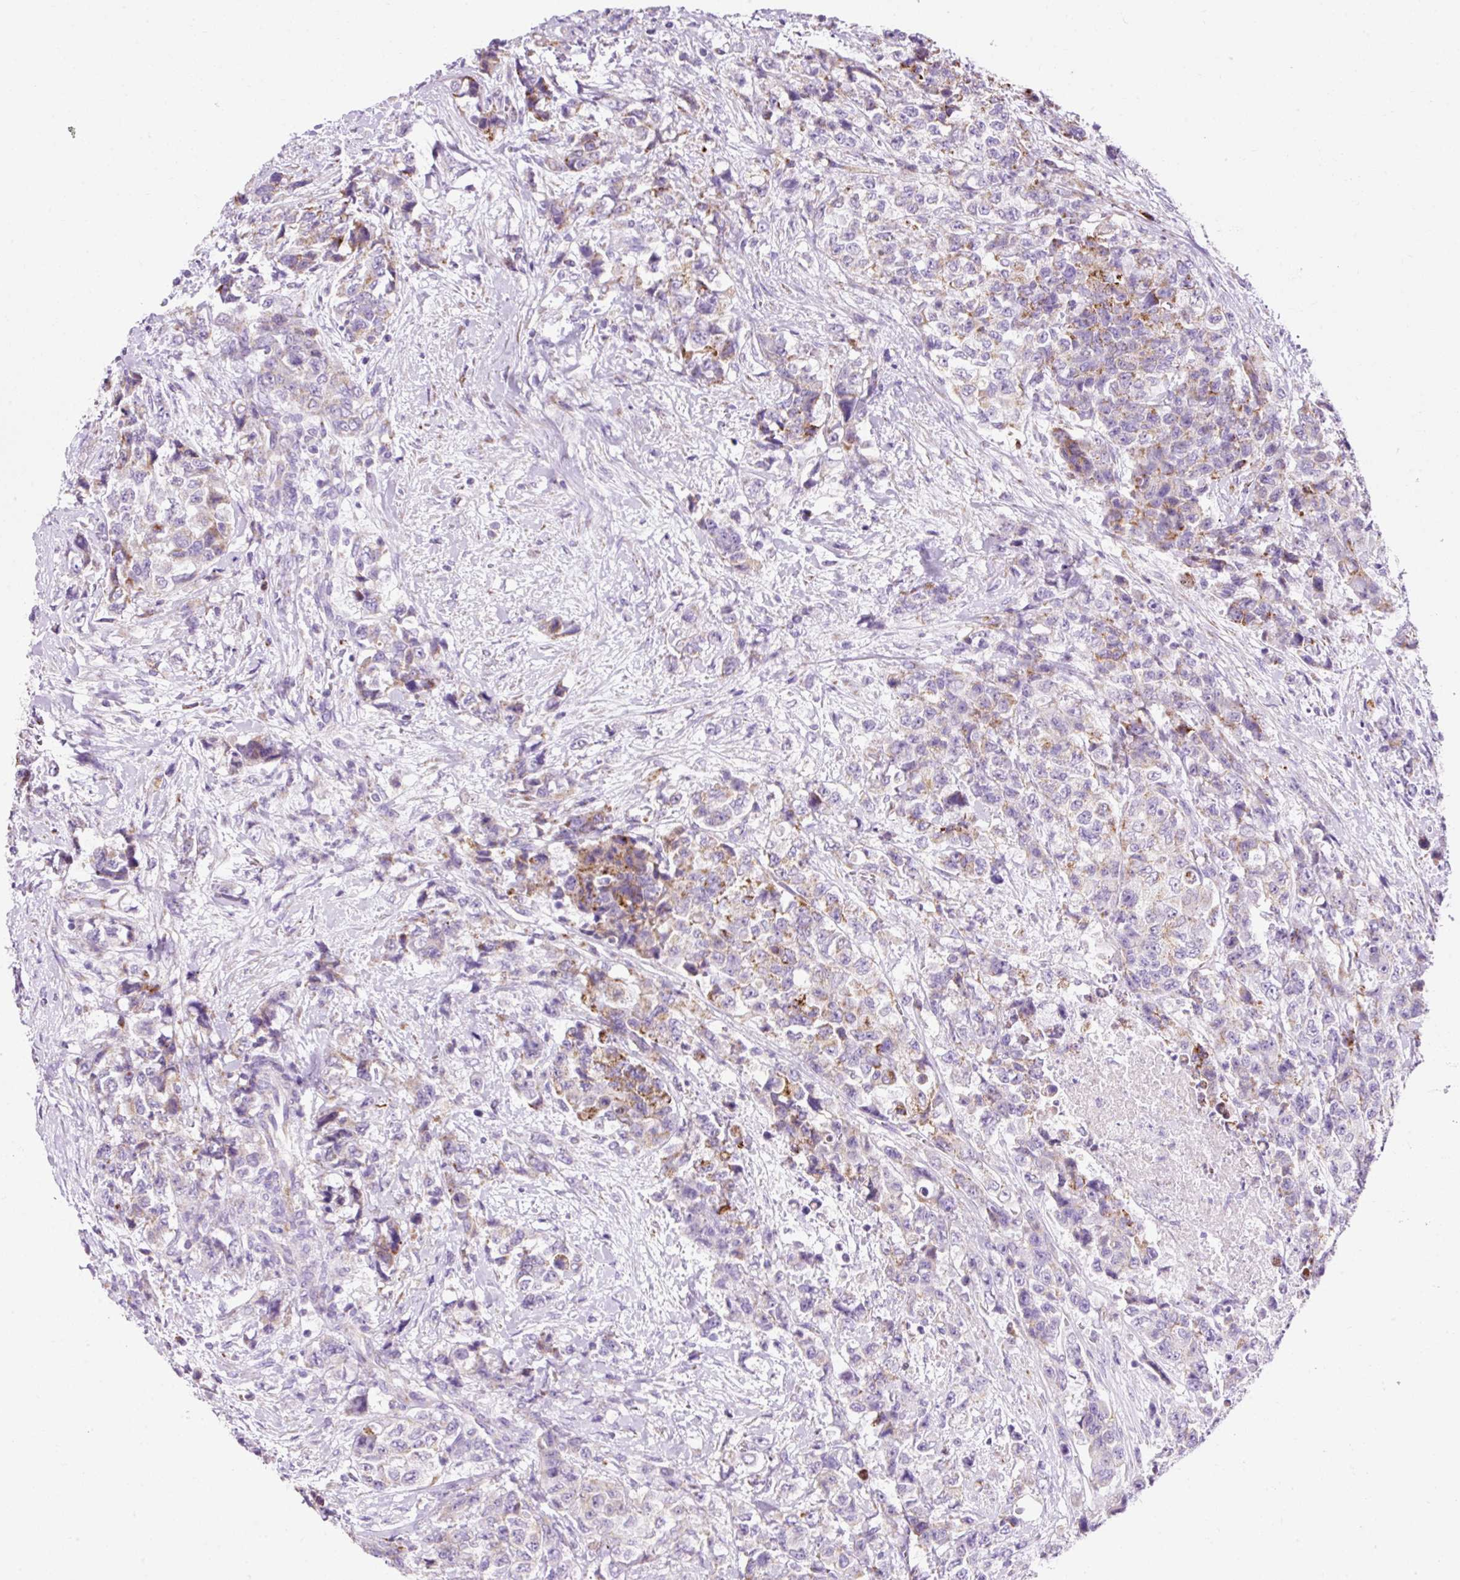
{"staining": {"intensity": "moderate", "quantity": "25%-75%", "location": "cytoplasmic/membranous"}, "tissue": "urothelial cancer", "cell_type": "Tumor cells", "image_type": "cancer", "snomed": [{"axis": "morphology", "description": "Urothelial carcinoma, High grade"}, {"axis": "topography", "description": "Urinary bladder"}], "caption": "Tumor cells display medium levels of moderate cytoplasmic/membranous expression in about 25%-75% of cells in high-grade urothelial carcinoma. Ihc stains the protein of interest in brown and the nuclei are stained blue.", "gene": "PLPP2", "patient": {"sex": "female", "age": 78}}